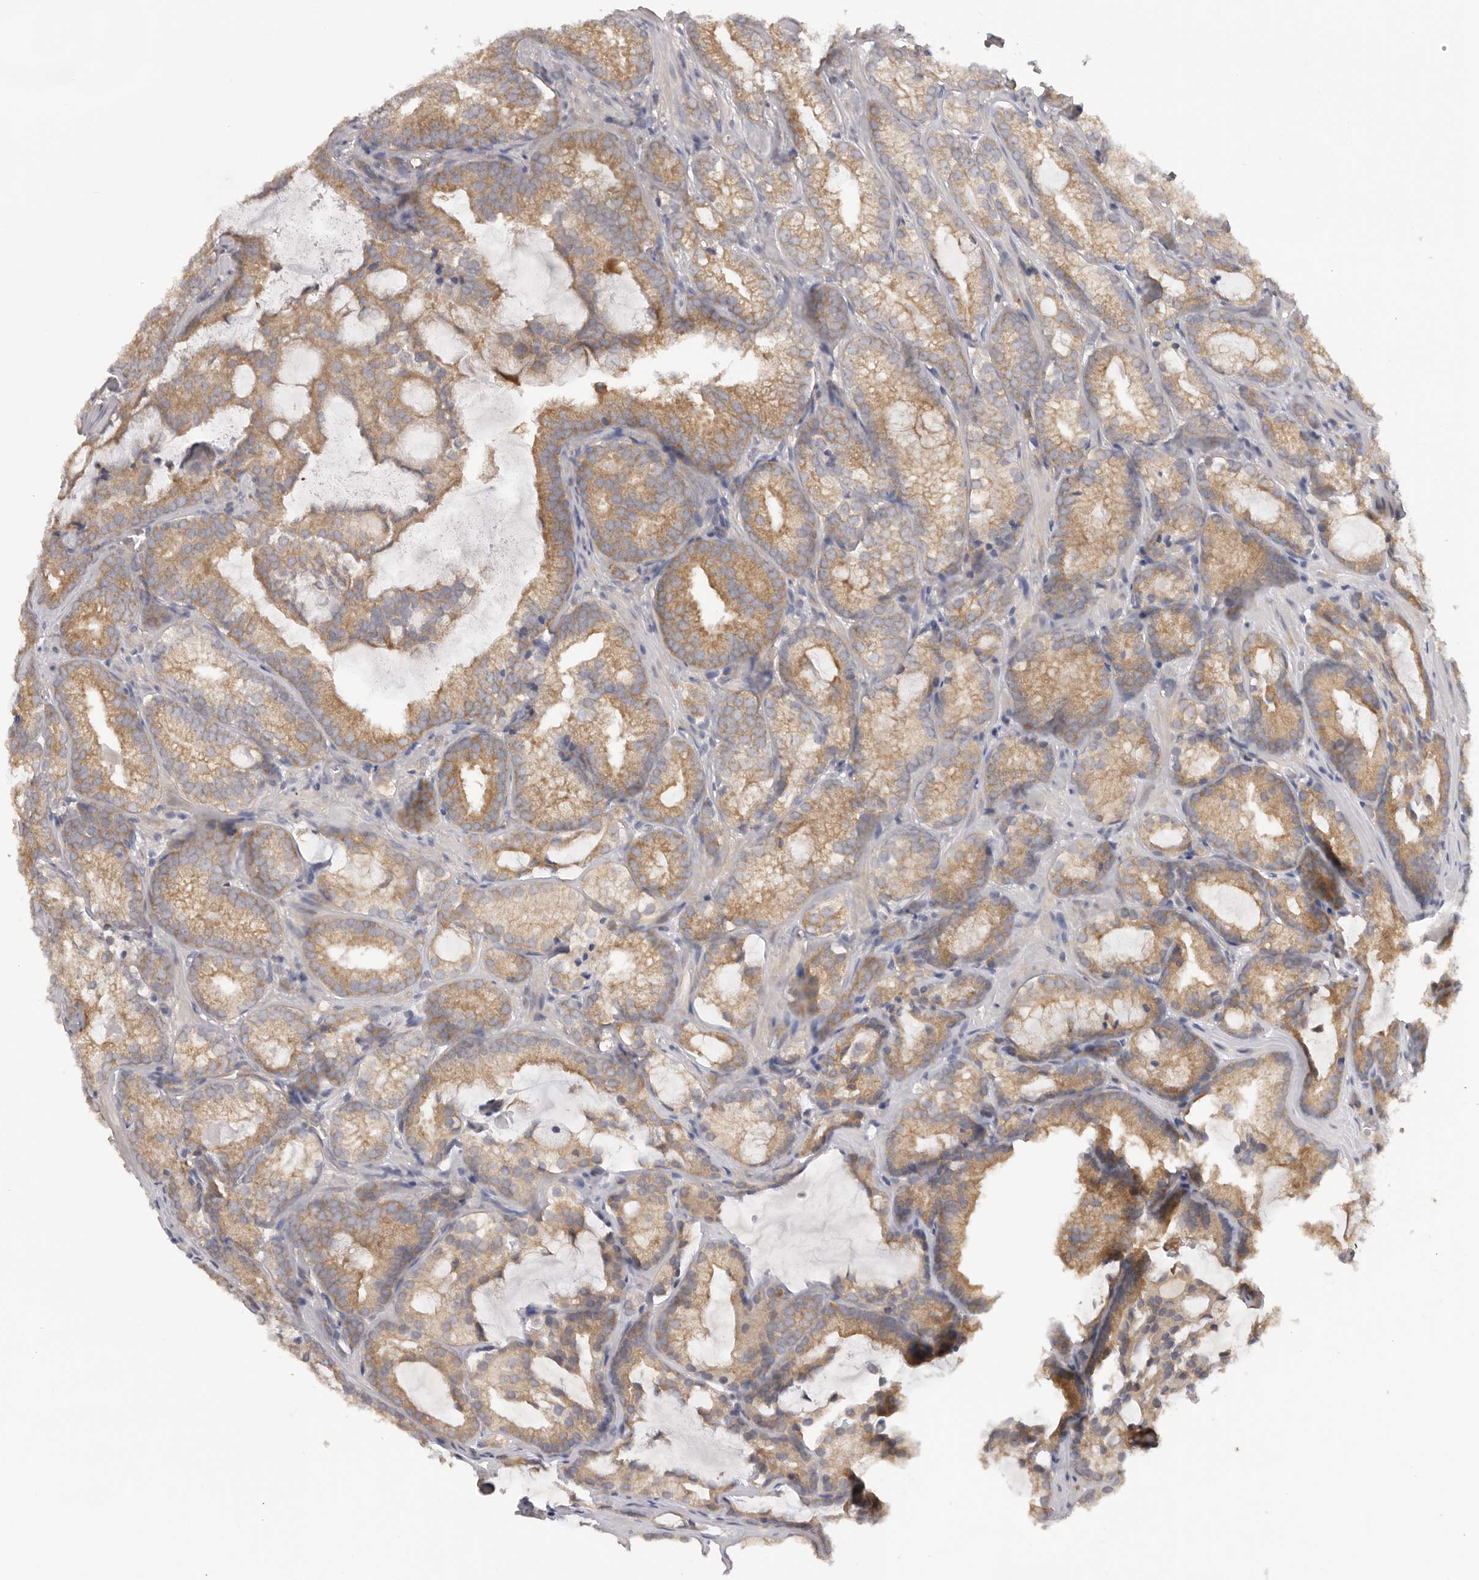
{"staining": {"intensity": "moderate", "quantity": ">75%", "location": "cytoplasmic/membranous"}, "tissue": "prostate cancer", "cell_type": "Tumor cells", "image_type": "cancer", "snomed": [{"axis": "morphology", "description": "Adenocarcinoma, Low grade"}, {"axis": "topography", "description": "Prostate"}], "caption": "Prostate adenocarcinoma (low-grade) stained with DAB (3,3'-diaminobenzidine) IHC reveals medium levels of moderate cytoplasmic/membranous positivity in approximately >75% of tumor cells.", "gene": "PPP1R42", "patient": {"sex": "male", "age": 72}}